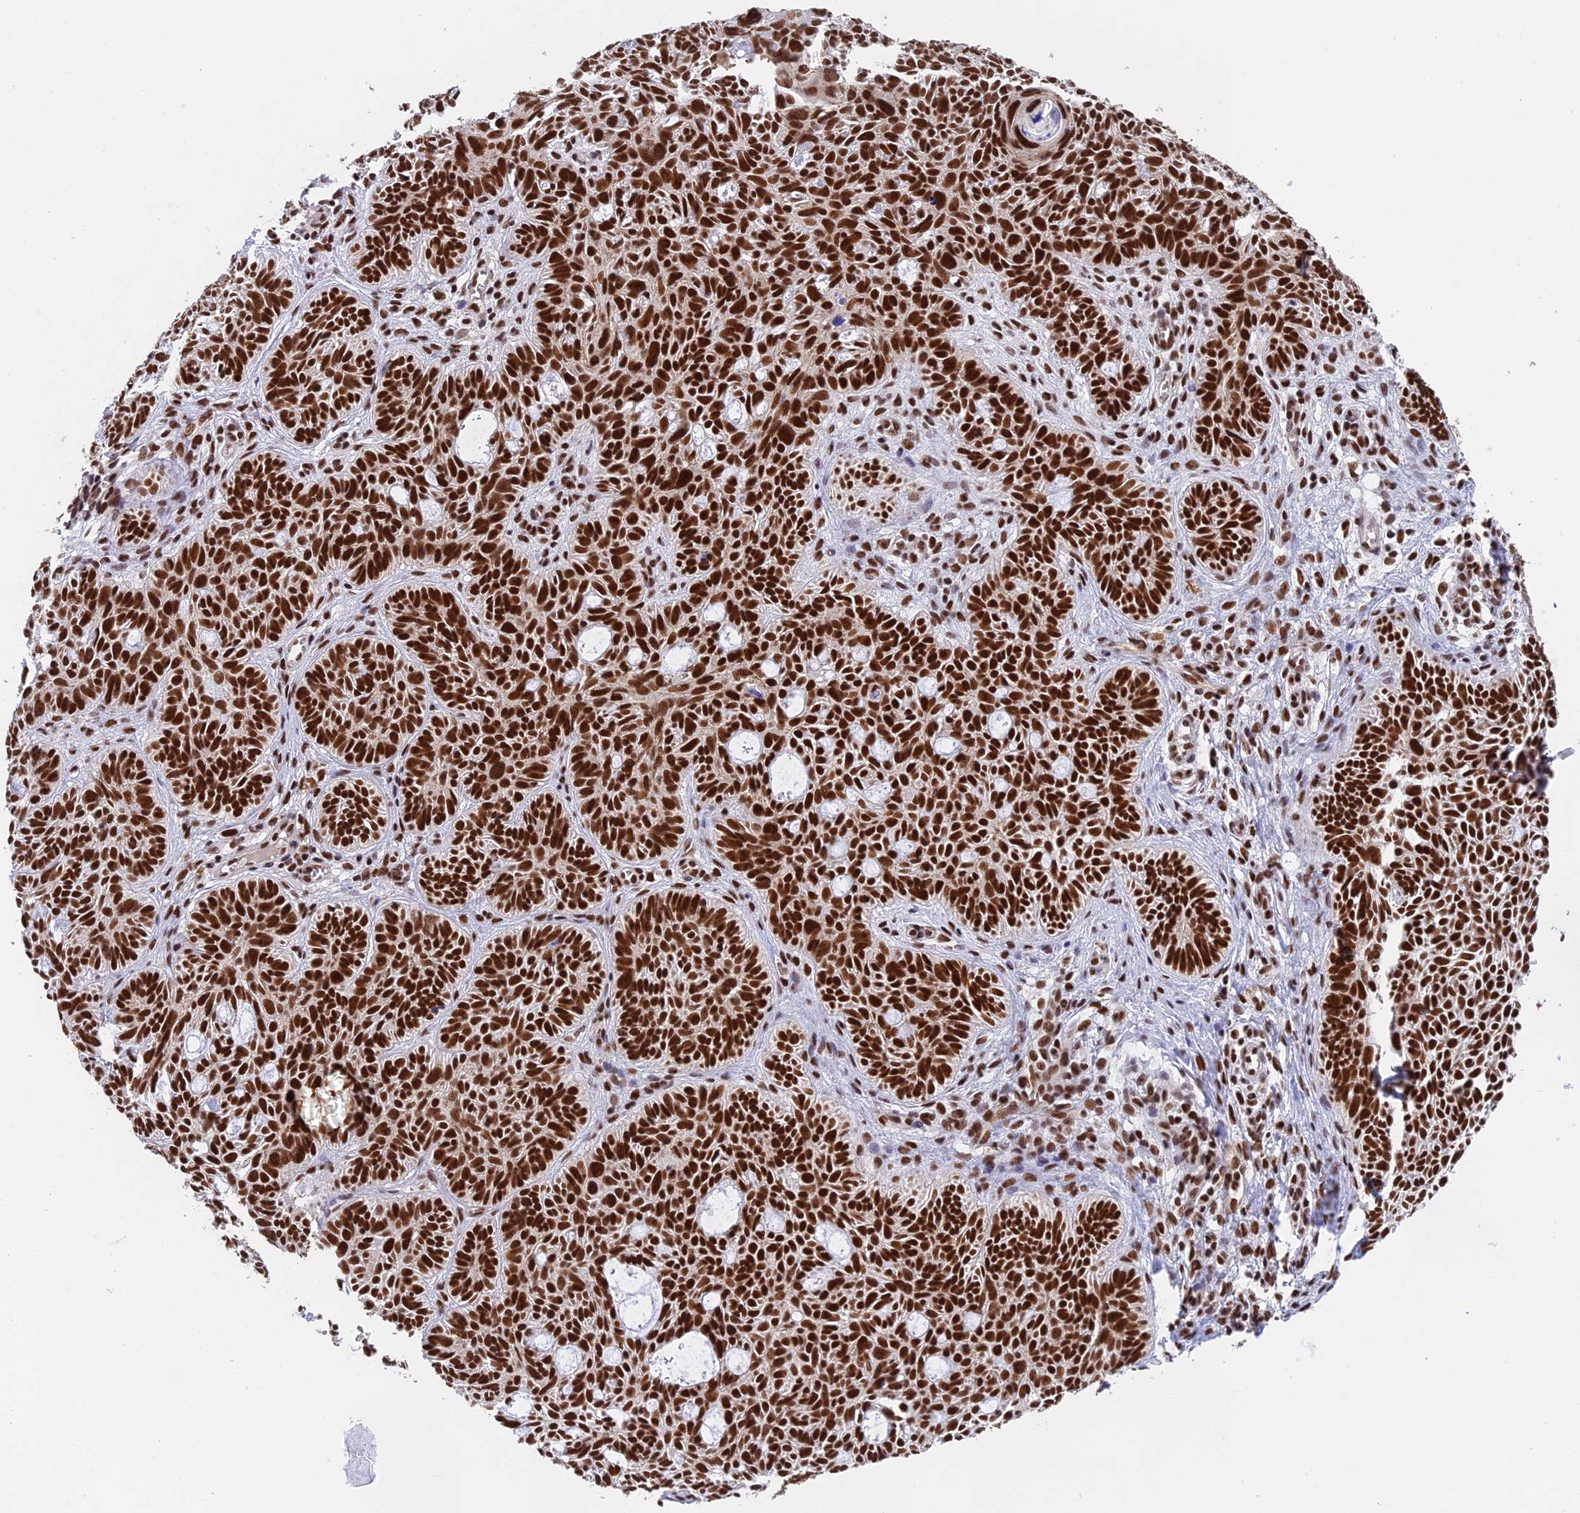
{"staining": {"intensity": "strong", "quantity": ">75%", "location": "nuclear"}, "tissue": "skin cancer", "cell_type": "Tumor cells", "image_type": "cancer", "snomed": [{"axis": "morphology", "description": "Basal cell carcinoma"}, {"axis": "topography", "description": "Skin"}], "caption": "Brown immunohistochemical staining in human skin cancer (basal cell carcinoma) exhibits strong nuclear expression in approximately >75% of tumor cells. Nuclei are stained in blue.", "gene": "EEF1AKMT3", "patient": {"sex": "male", "age": 69}}